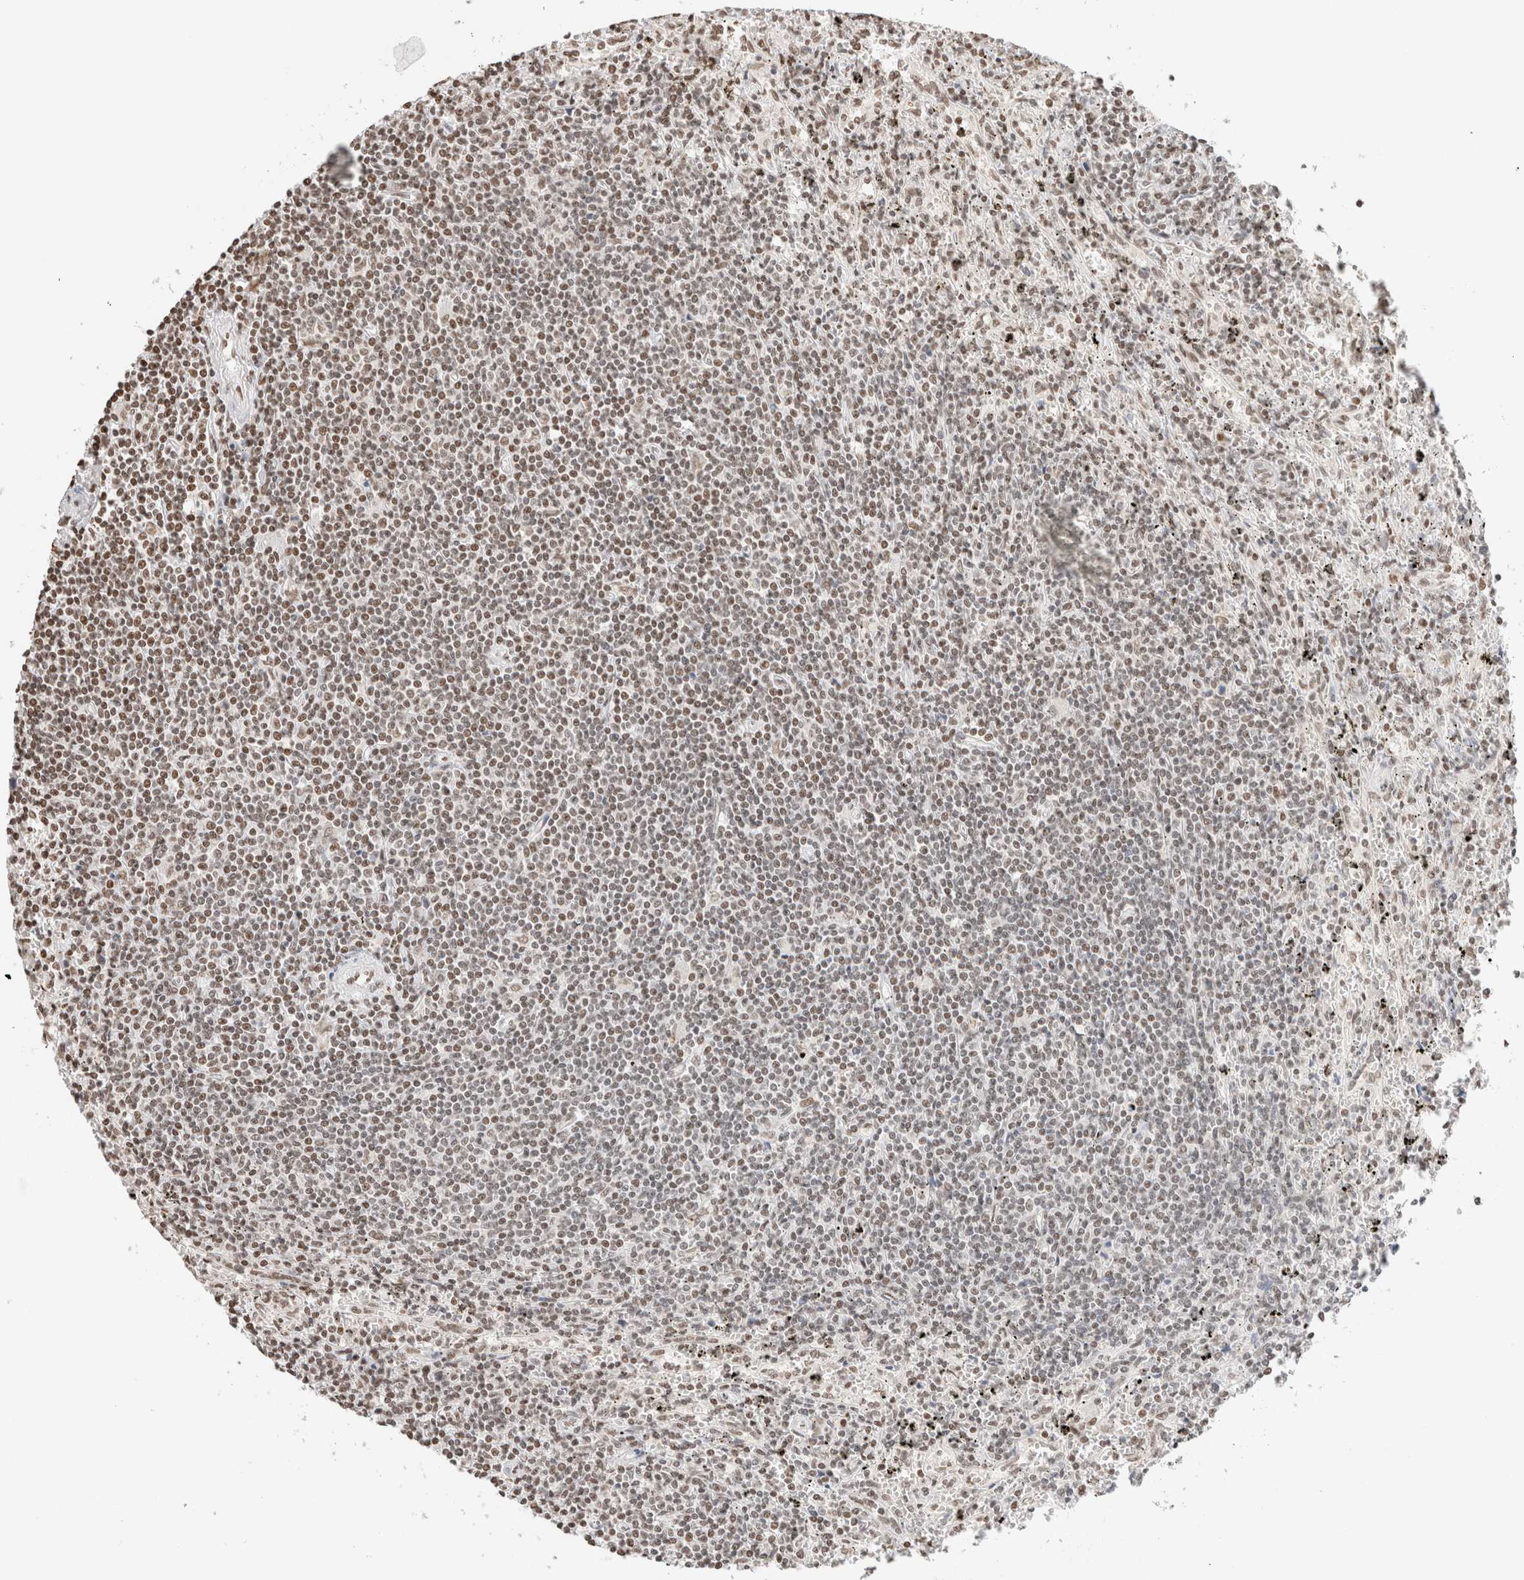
{"staining": {"intensity": "moderate", "quantity": ">75%", "location": "nuclear"}, "tissue": "lymphoma", "cell_type": "Tumor cells", "image_type": "cancer", "snomed": [{"axis": "morphology", "description": "Malignant lymphoma, non-Hodgkin's type, Low grade"}, {"axis": "topography", "description": "Spleen"}], "caption": "Immunohistochemistry of human lymphoma exhibits medium levels of moderate nuclear expression in approximately >75% of tumor cells. The staining was performed using DAB, with brown indicating positive protein expression. Nuclei are stained blue with hematoxylin.", "gene": "SUPT3H", "patient": {"sex": "male", "age": 76}}